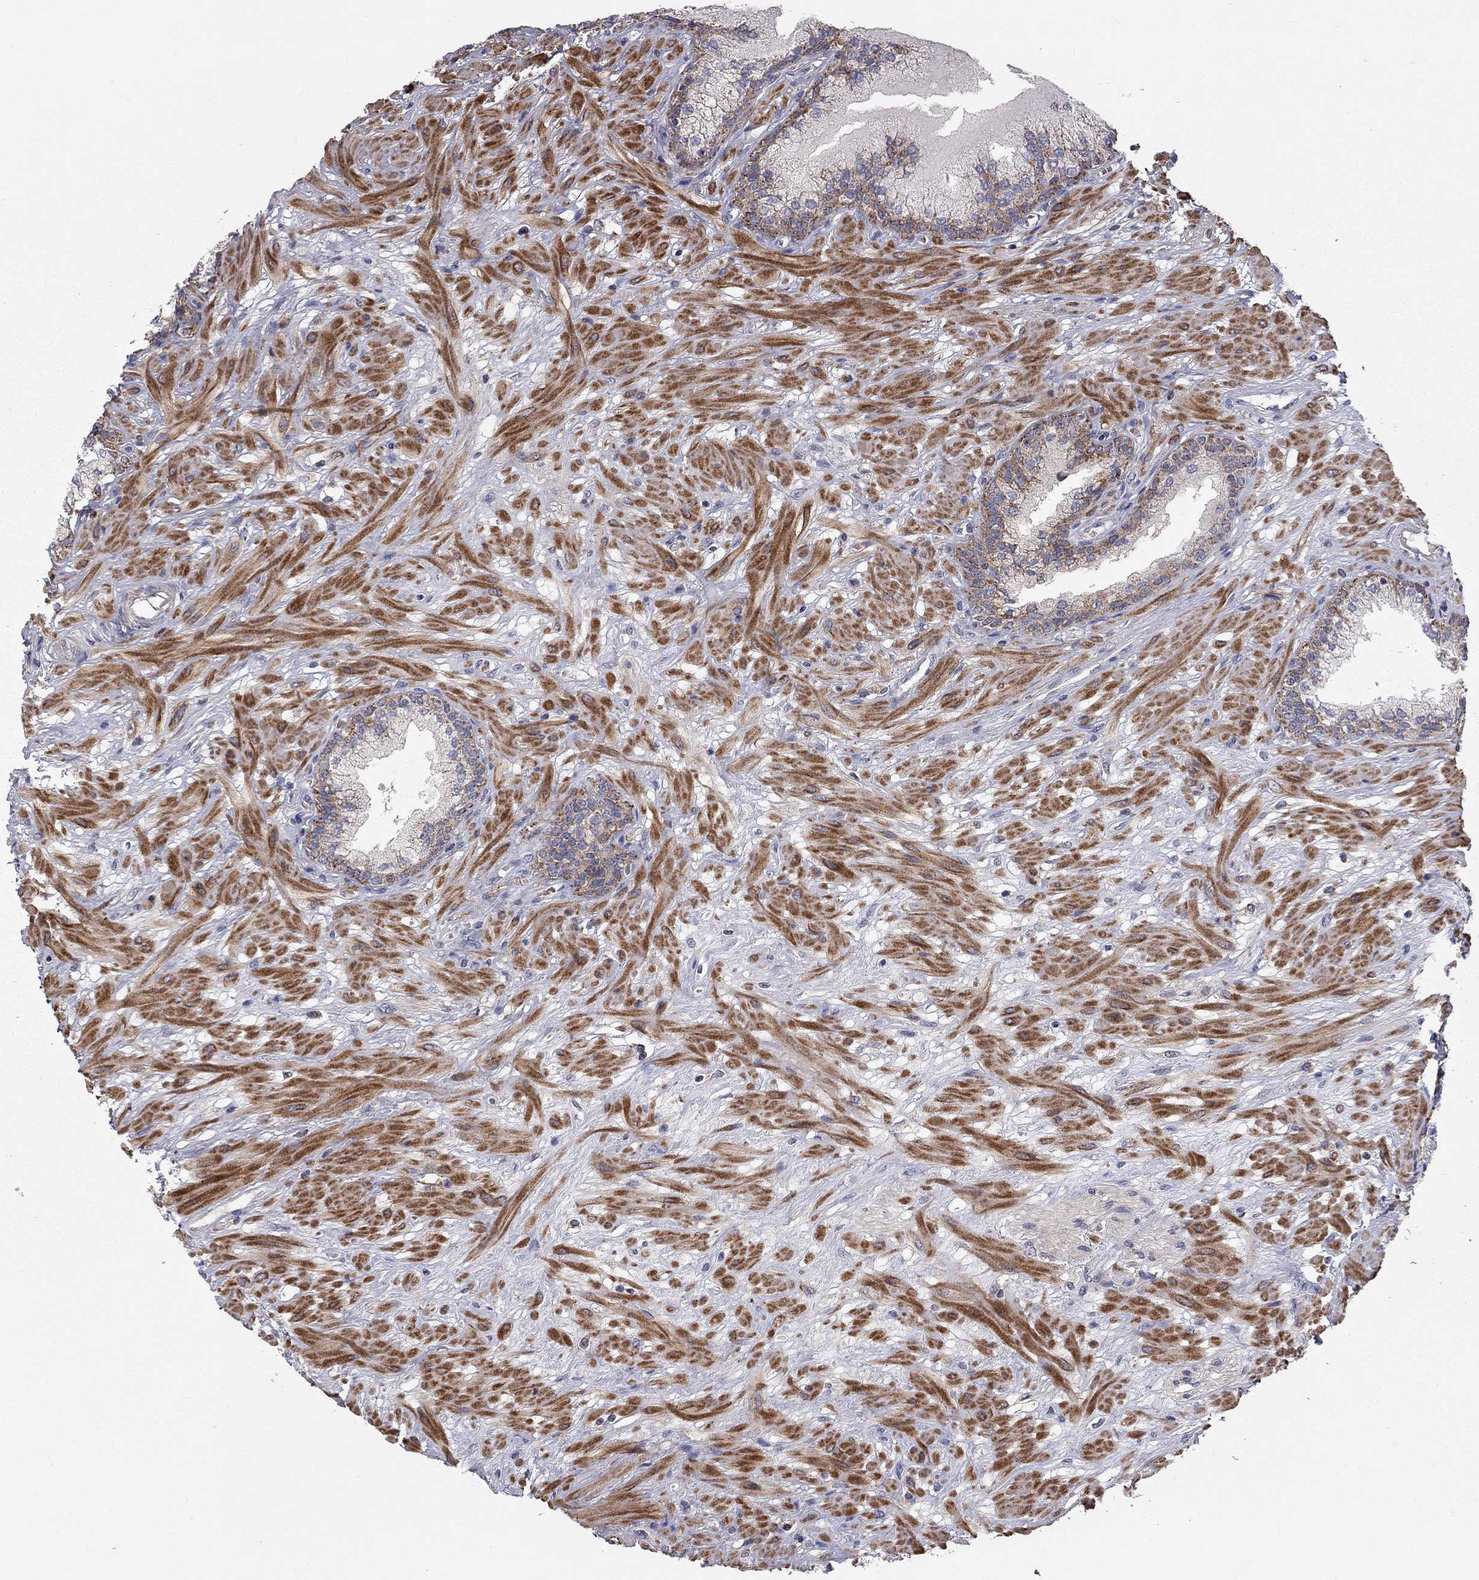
{"staining": {"intensity": "strong", "quantity": "<25%", "location": "cytoplasmic/membranous"}, "tissue": "prostate", "cell_type": "Glandular cells", "image_type": "normal", "snomed": [{"axis": "morphology", "description": "Normal tissue, NOS"}, {"axis": "topography", "description": "Prostate"}], "caption": "Immunohistochemical staining of benign human prostate exhibits strong cytoplasmic/membranous protein positivity in approximately <25% of glandular cells. Nuclei are stained in blue.", "gene": "KANSL1L", "patient": {"sex": "male", "age": 63}}